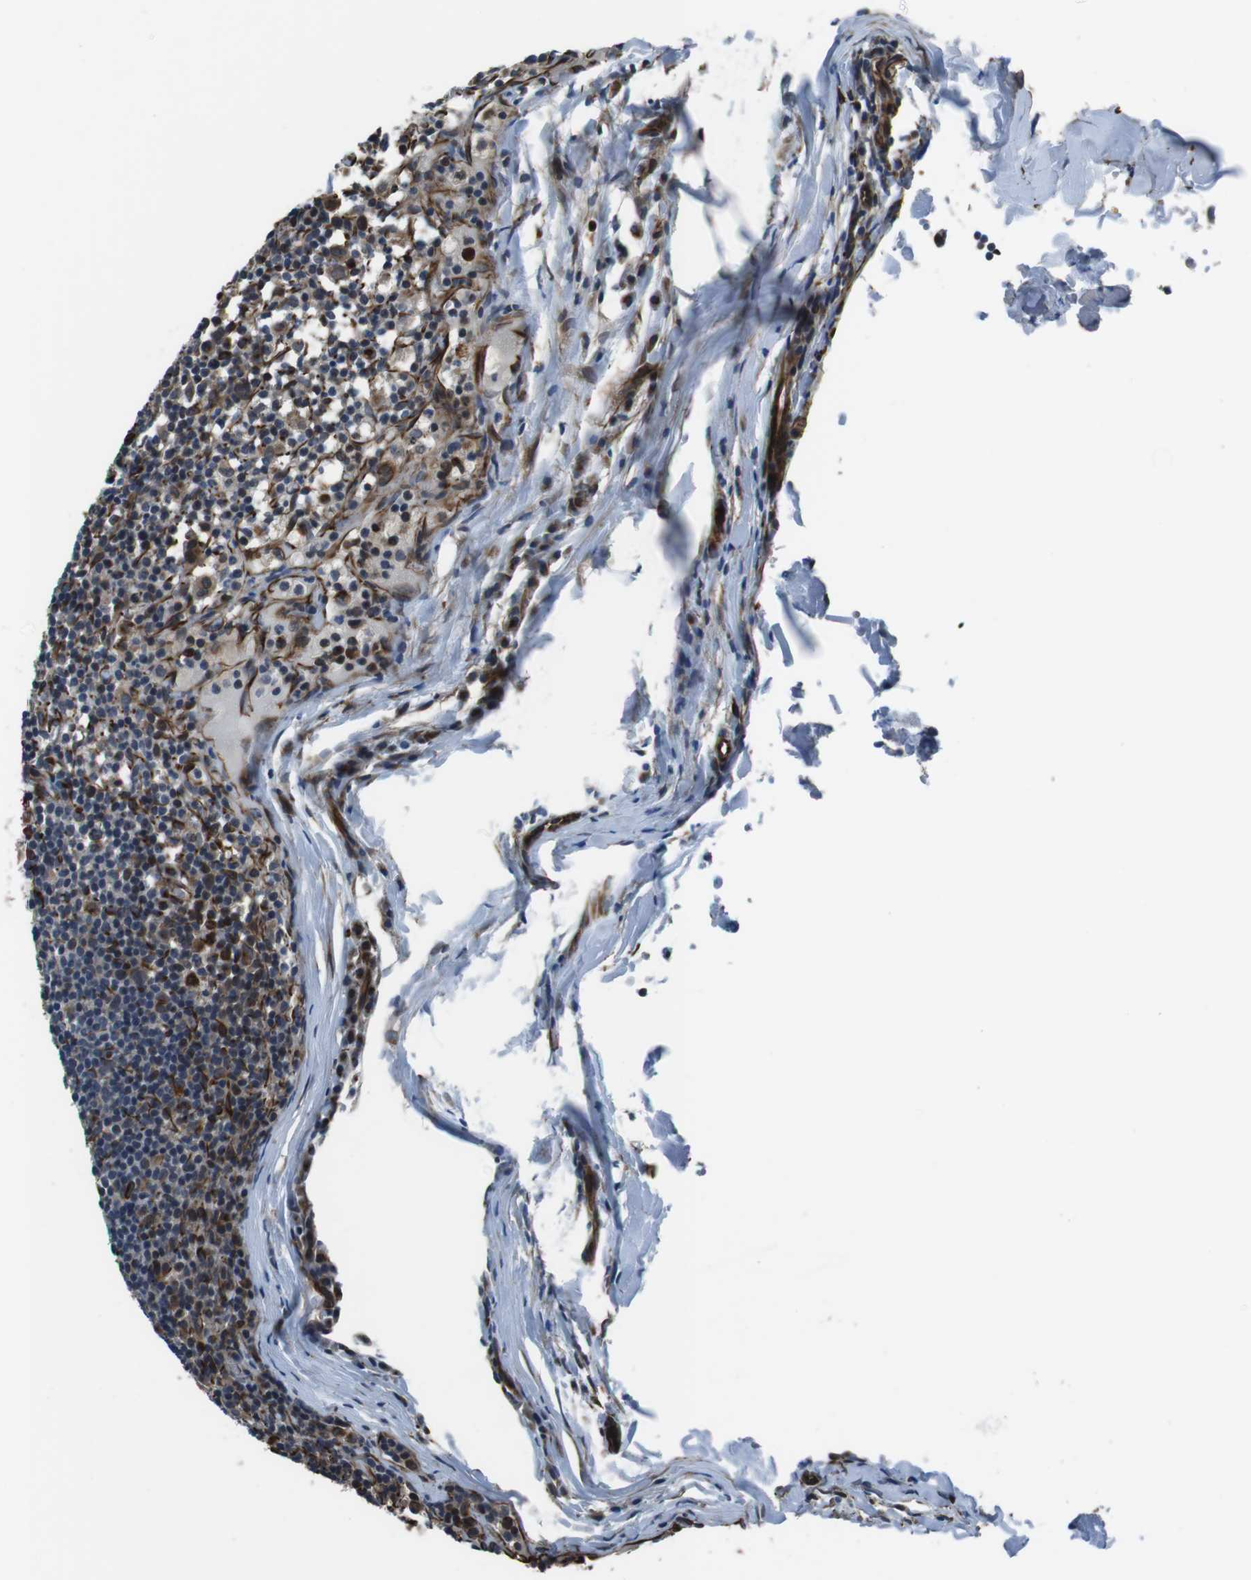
{"staining": {"intensity": "moderate", "quantity": "25%-75%", "location": "nuclear"}, "tissue": "lymph node", "cell_type": "Germinal center cells", "image_type": "normal", "snomed": [{"axis": "morphology", "description": "Normal tissue, NOS"}, {"axis": "morphology", "description": "Inflammation, NOS"}, {"axis": "topography", "description": "Lymph node"}], "caption": "Benign lymph node was stained to show a protein in brown. There is medium levels of moderate nuclear staining in about 25%-75% of germinal center cells.", "gene": "LRRC49", "patient": {"sex": "male", "age": 55}}